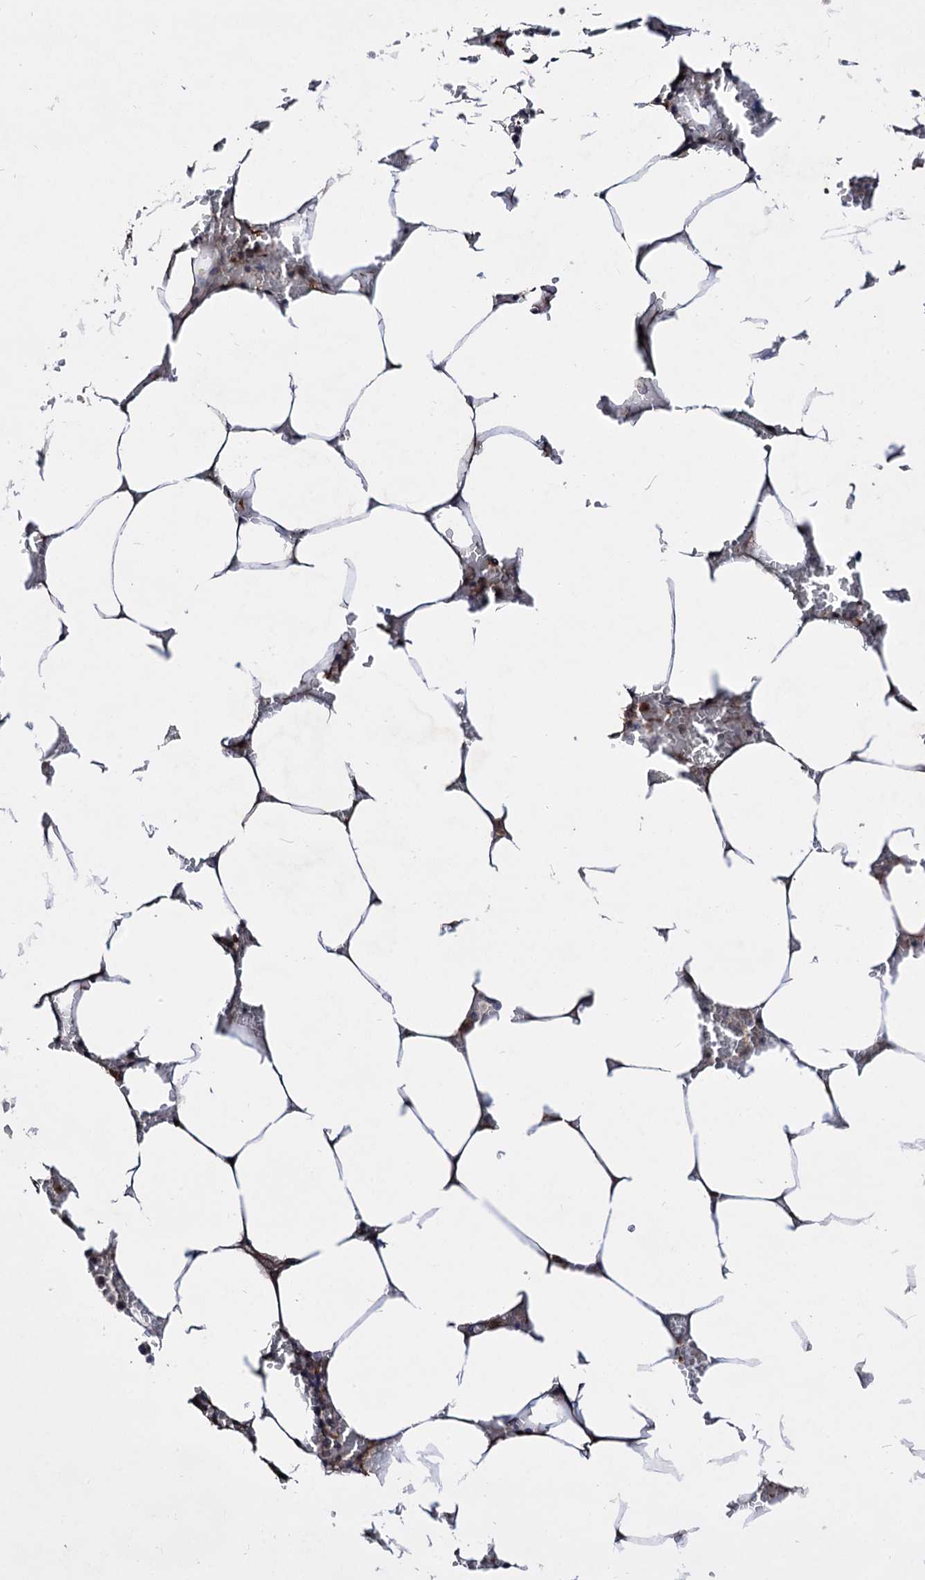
{"staining": {"intensity": "negative", "quantity": "none", "location": "none"}, "tissue": "bone marrow", "cell_type": "Hematopoietic cells", "image_type": "normal", "snomed": [{"axis": "morphology", "description": "Normal tissue, NOS"}, {"axis": "topography", "description": "Bone marrow"}], "caption": "This micrograph is of unremarkable bone marrow stained with immunohistochemistry to label a protein in brown with the nuclei are counter-stained blue. There is no expression in hematopoietic cells. The staining was performed using DAB to visualize the protein expression in brown, while the nuclei were stained in blue with hematoxylin (Magnification: 20x).", "gene": "ACTR6", "patient": {"sex": "male", "age": 70}}